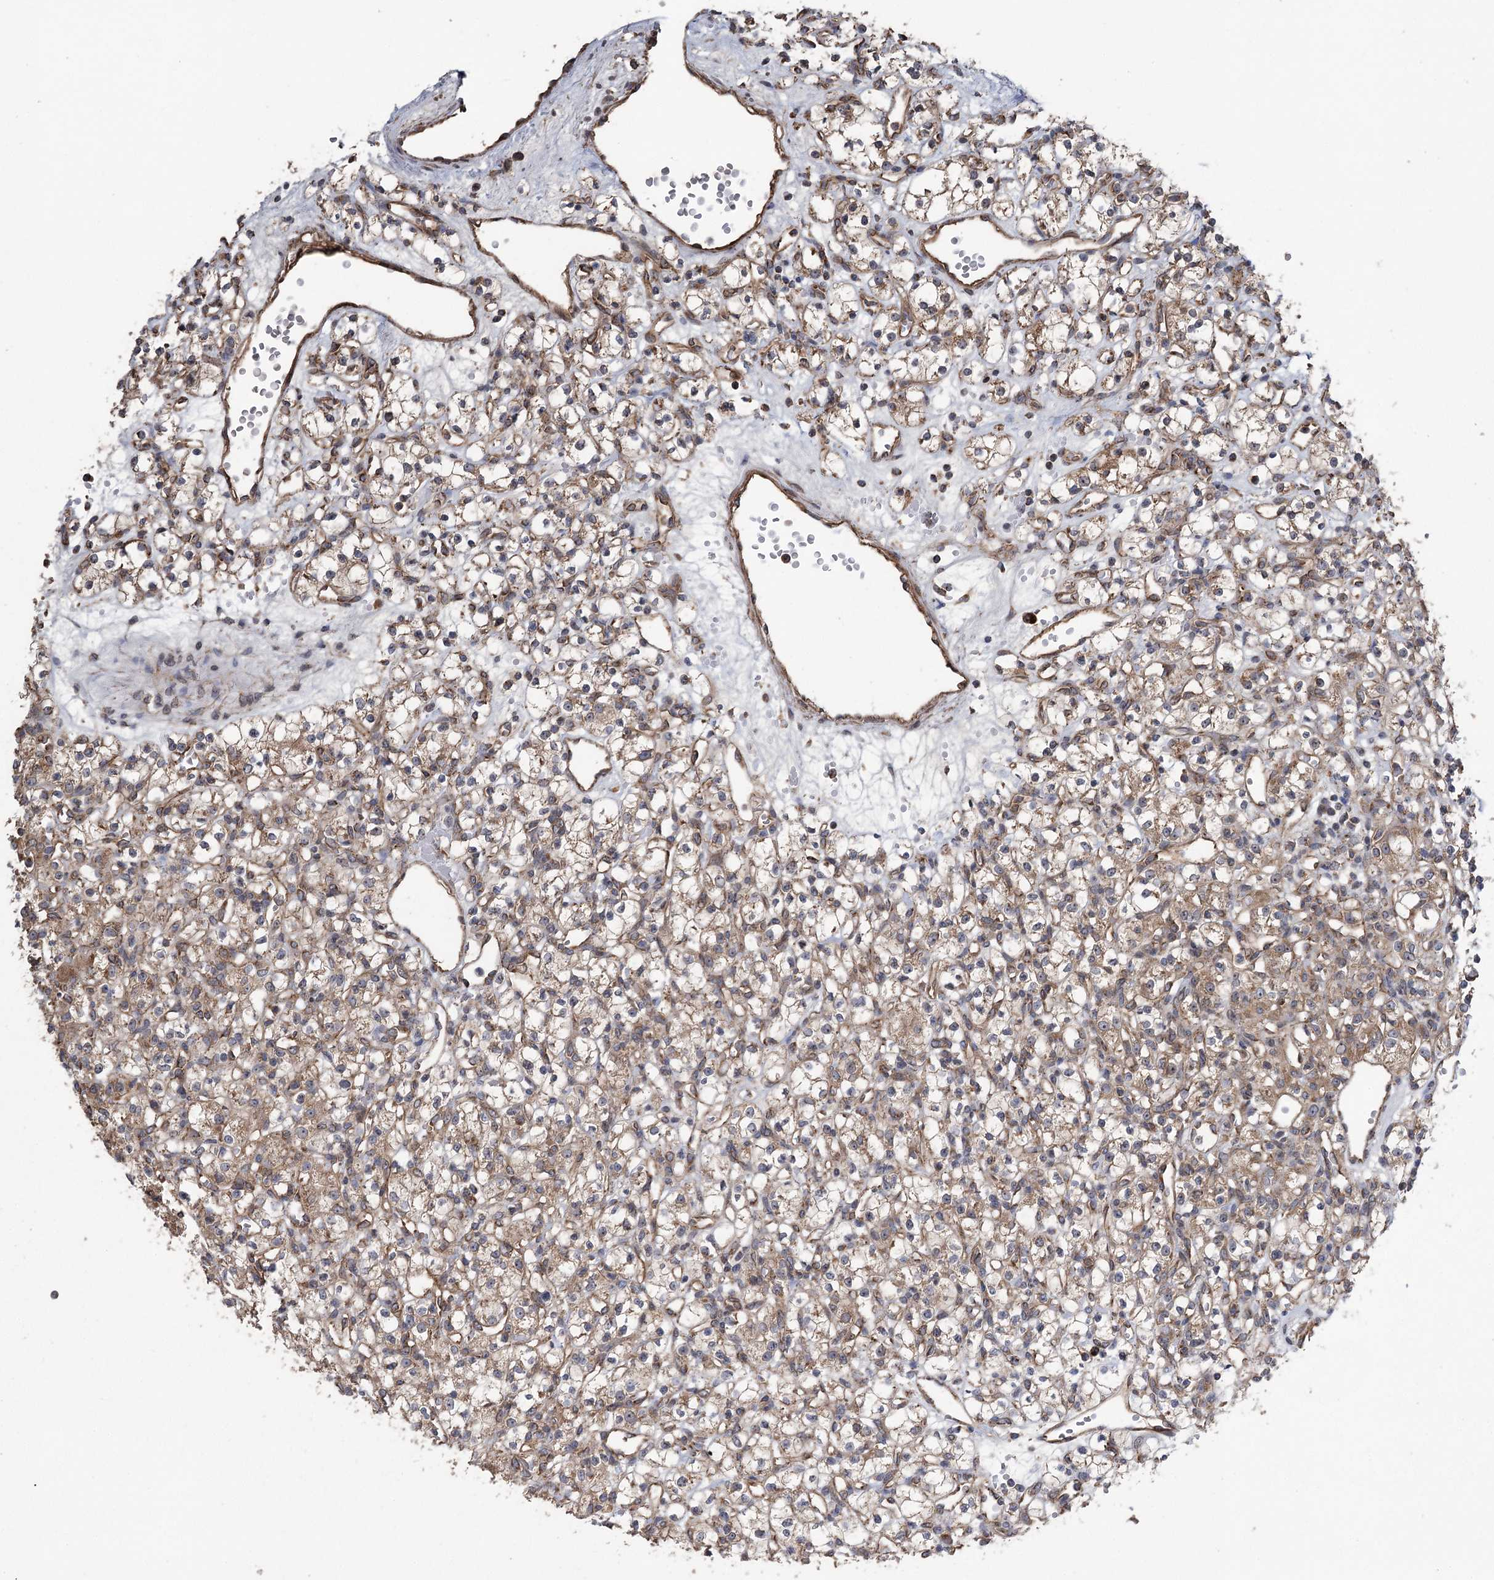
{"staining": {"intensity": "moderate", "quantity": ">75%", "location": "cytoplasmic/membranous"}, "tissue": "renal cancer", "cell_type": "Tumor cells", "image_type": "cancer", "snomed": [{"axis": "morphology", "description": "Adenocarcinoma, NOS"}, {"axis": "topography", "description": "Kidney"}], "caption": "Adenocarcinoma (renal) stained for a protein exhibits moderate cytoplasmic/membranous positivity in tumor cells.", "gene": "RWDD4", "patient": {"sex": "female", "age": 59}}